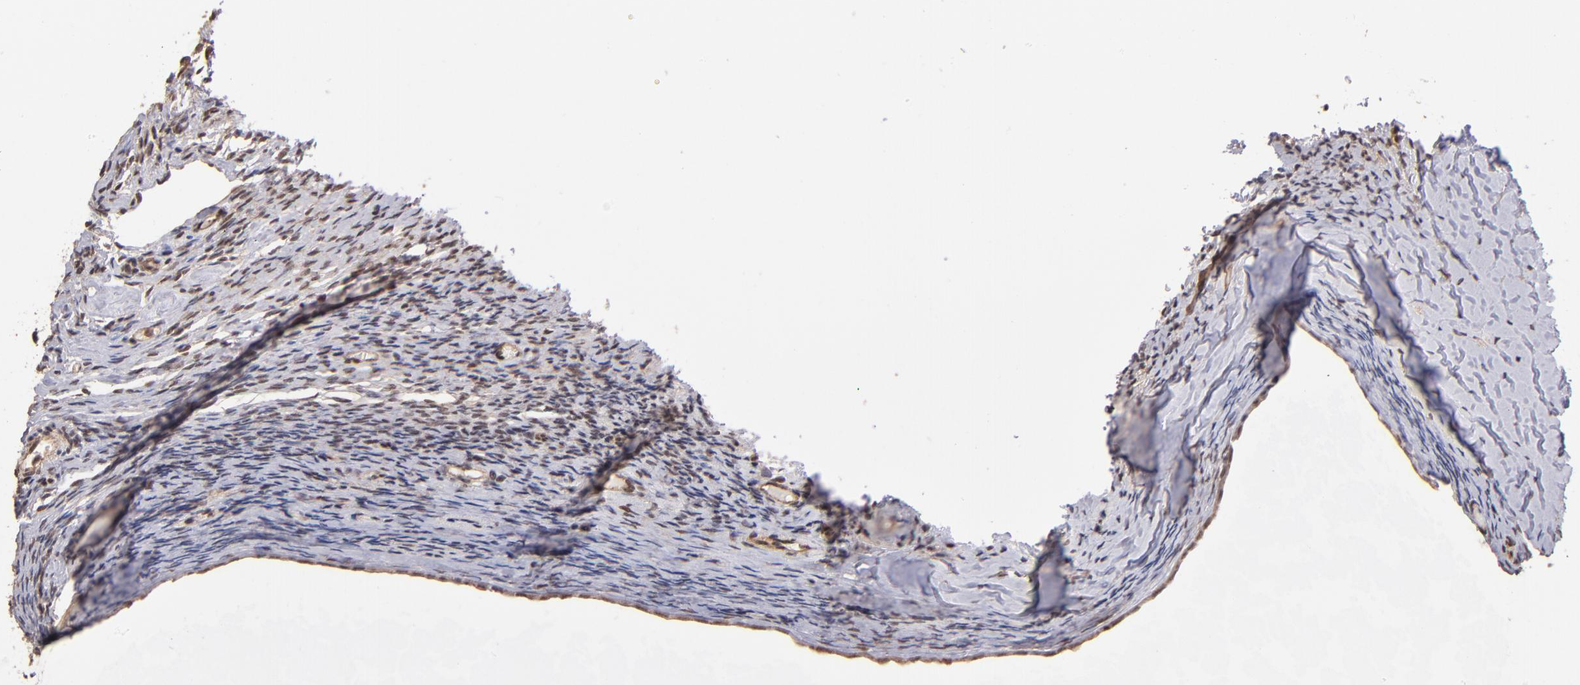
{"staining": {"intensity": "moderate", "quantity": ">75%", "location": "nuclear"}, "tissue": "ovary", "cell_type": "Follicle cells", "image_type": "normal", "snomed": [{"axis": "morphology", "description": "Normal tissue, NOS"}, {"axis": "topography", "description": "Ovary"}], "caption": "This micrograph reveals immunohistochemistry staining of normal ovary, with medium moderate nuclear expression in about >75% of follicle cells.", "gene": "TERF2", "patient": {"sex": "female", "age": 60}}